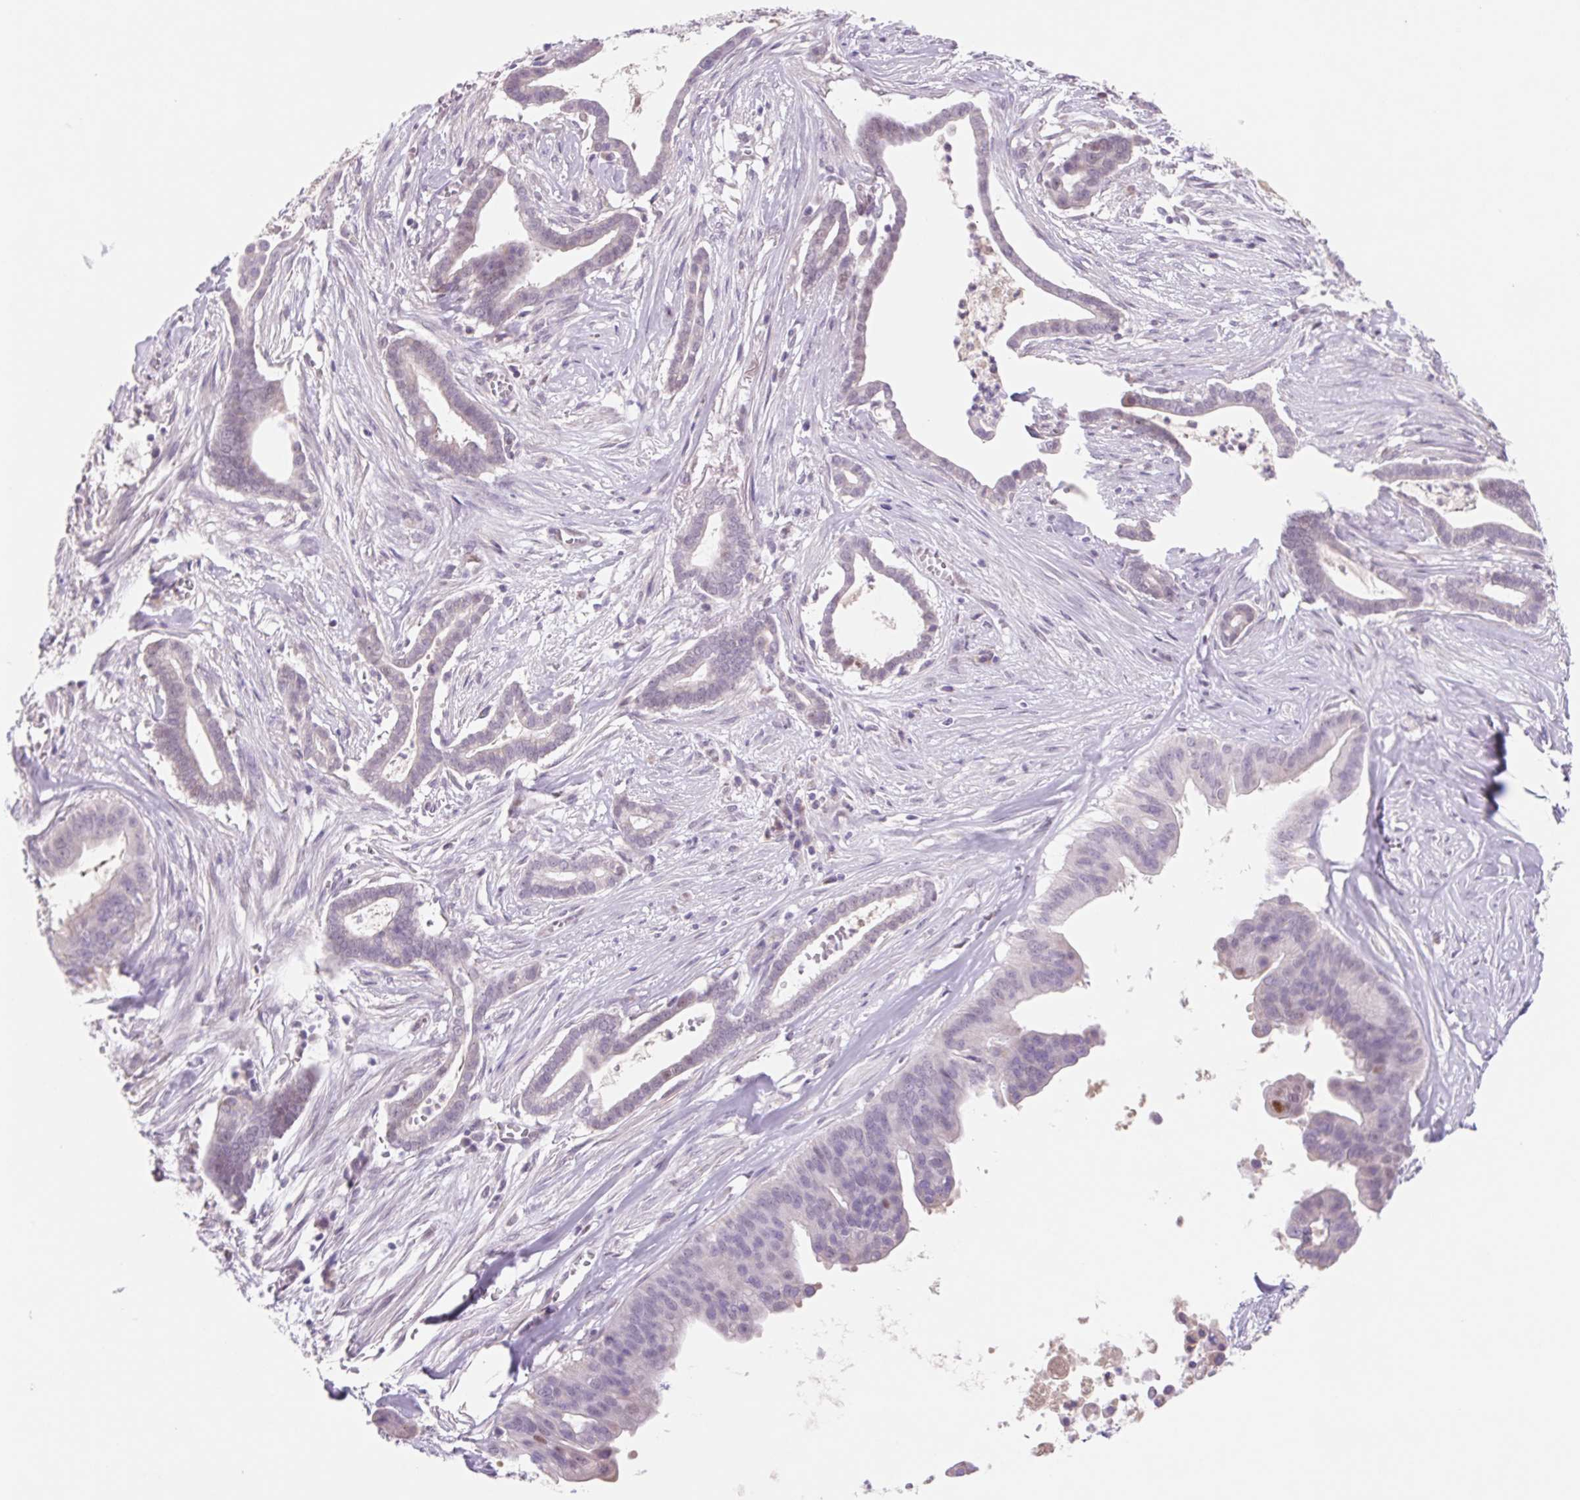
{"staining": {"intensity": "negative", "quantity": "none", "location": "none"}, "tissue": "pancreatic cancer", "cell_type": "Tumor cells", "image_type": "cancer", "snomed": [{"axis": "morphology", "description": "Adenocarcinoma, NOS"}, {"axis": "topography", "description": "Pancreas"}], "caption": "Tumor cells are negative for brown protein staining in adenocarcinoma (pancreatic).", "gene": "DPPA5", "patient": {"sex": "male", "age": 61}}